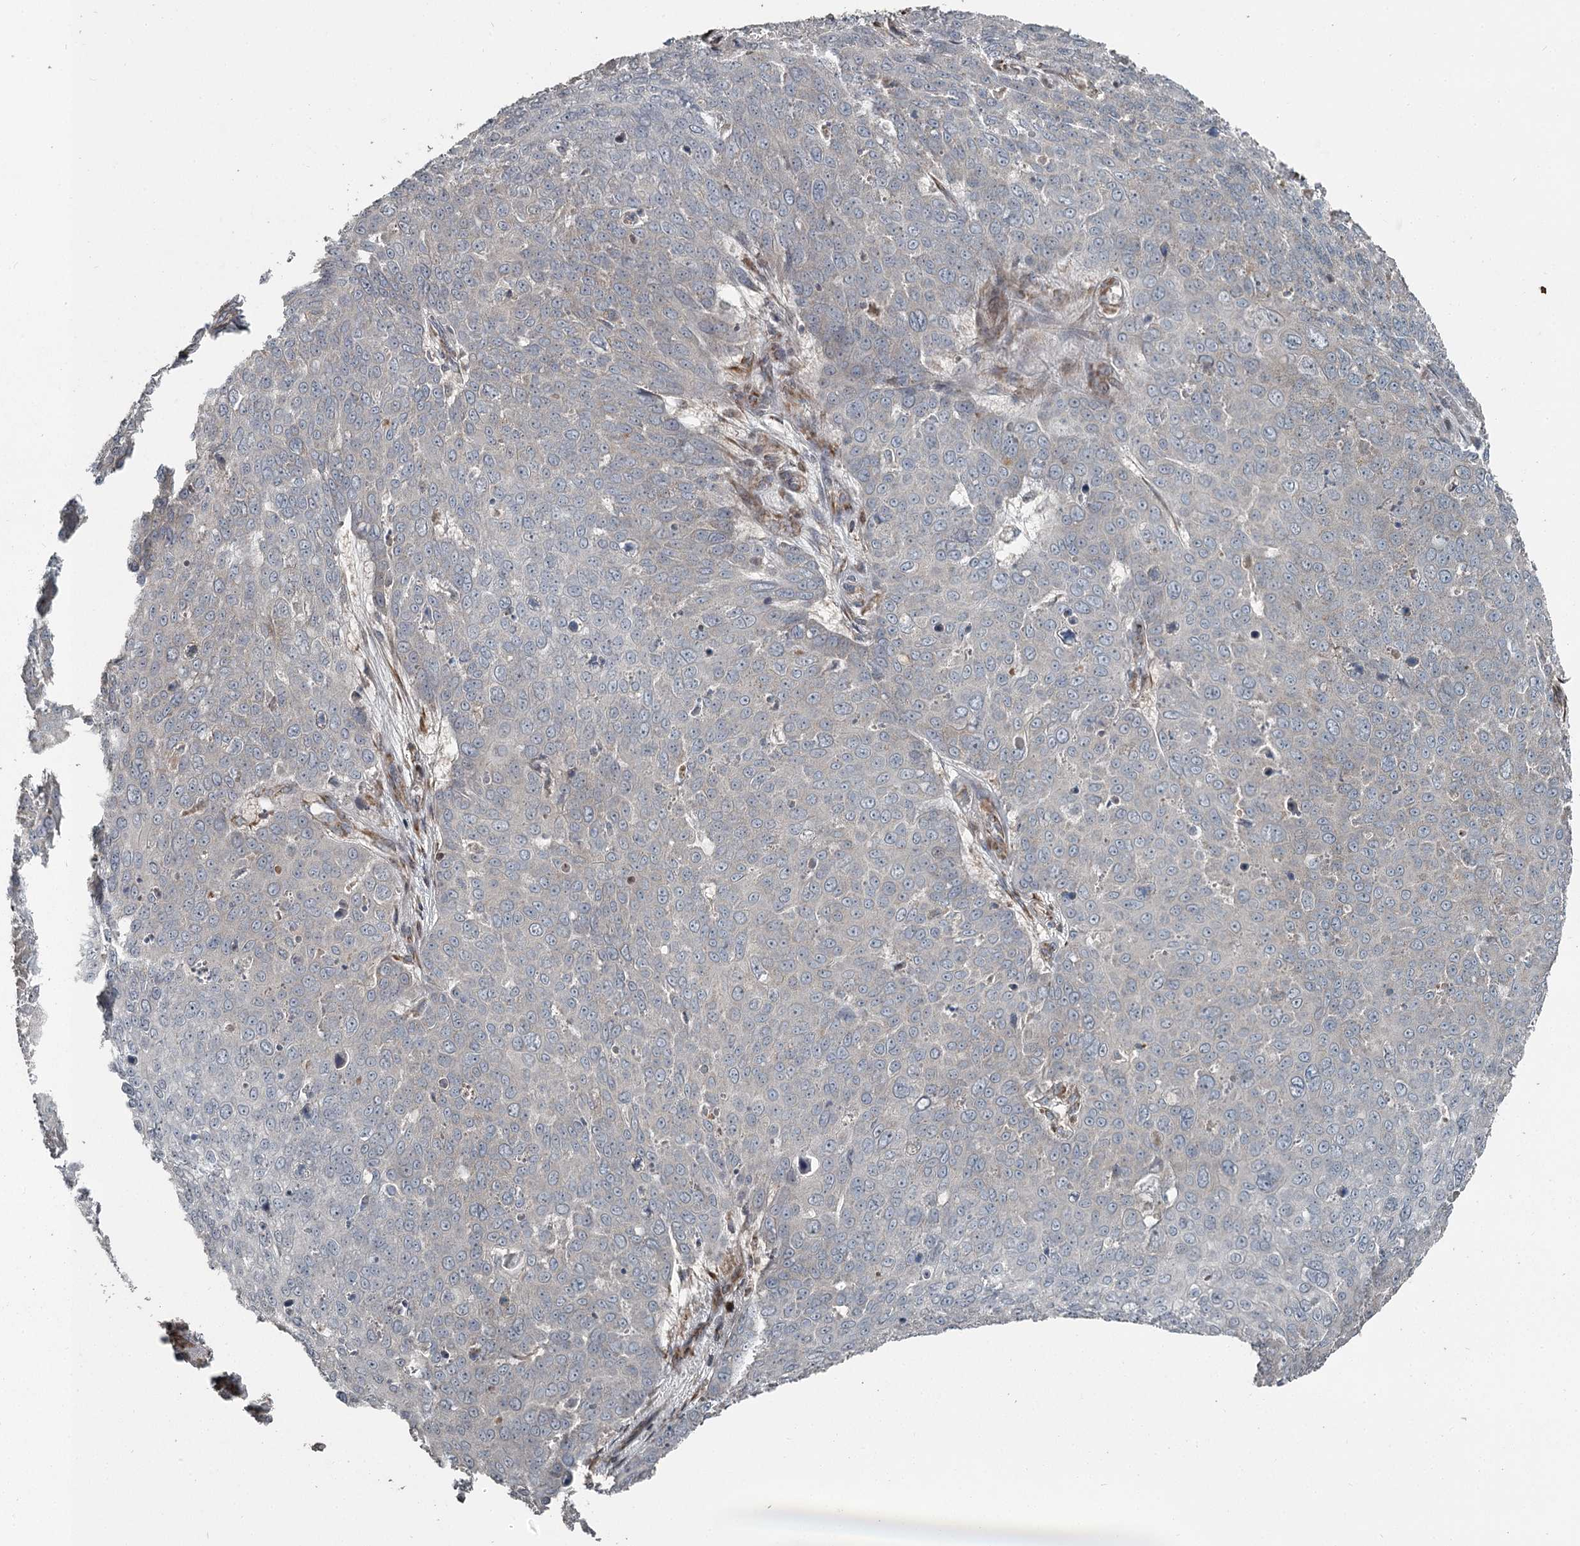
{"staining": {"intensity": "negative", "quantity": "none", "location": "none"}, "tissue": "skin cancer", "cell_type": "Tumor cells", "image_type": "cancer", "snomed": [{"axis": "morphology", "description": "Squamous cell carcinoma, NOS"}, {"axis": "topography", "description": "Skin"}], "caption": "This is a photomicrograph of IHC staining of skin cancer (squamous cell carcinoma), which shows no staining in tumor cells. (DAB (3,3'-diaminobenzidine) immunohistochemistry with hematoxylin counter stain).", "gene": "RASSF8", "patient": {"sex": "male", "age": 71}}